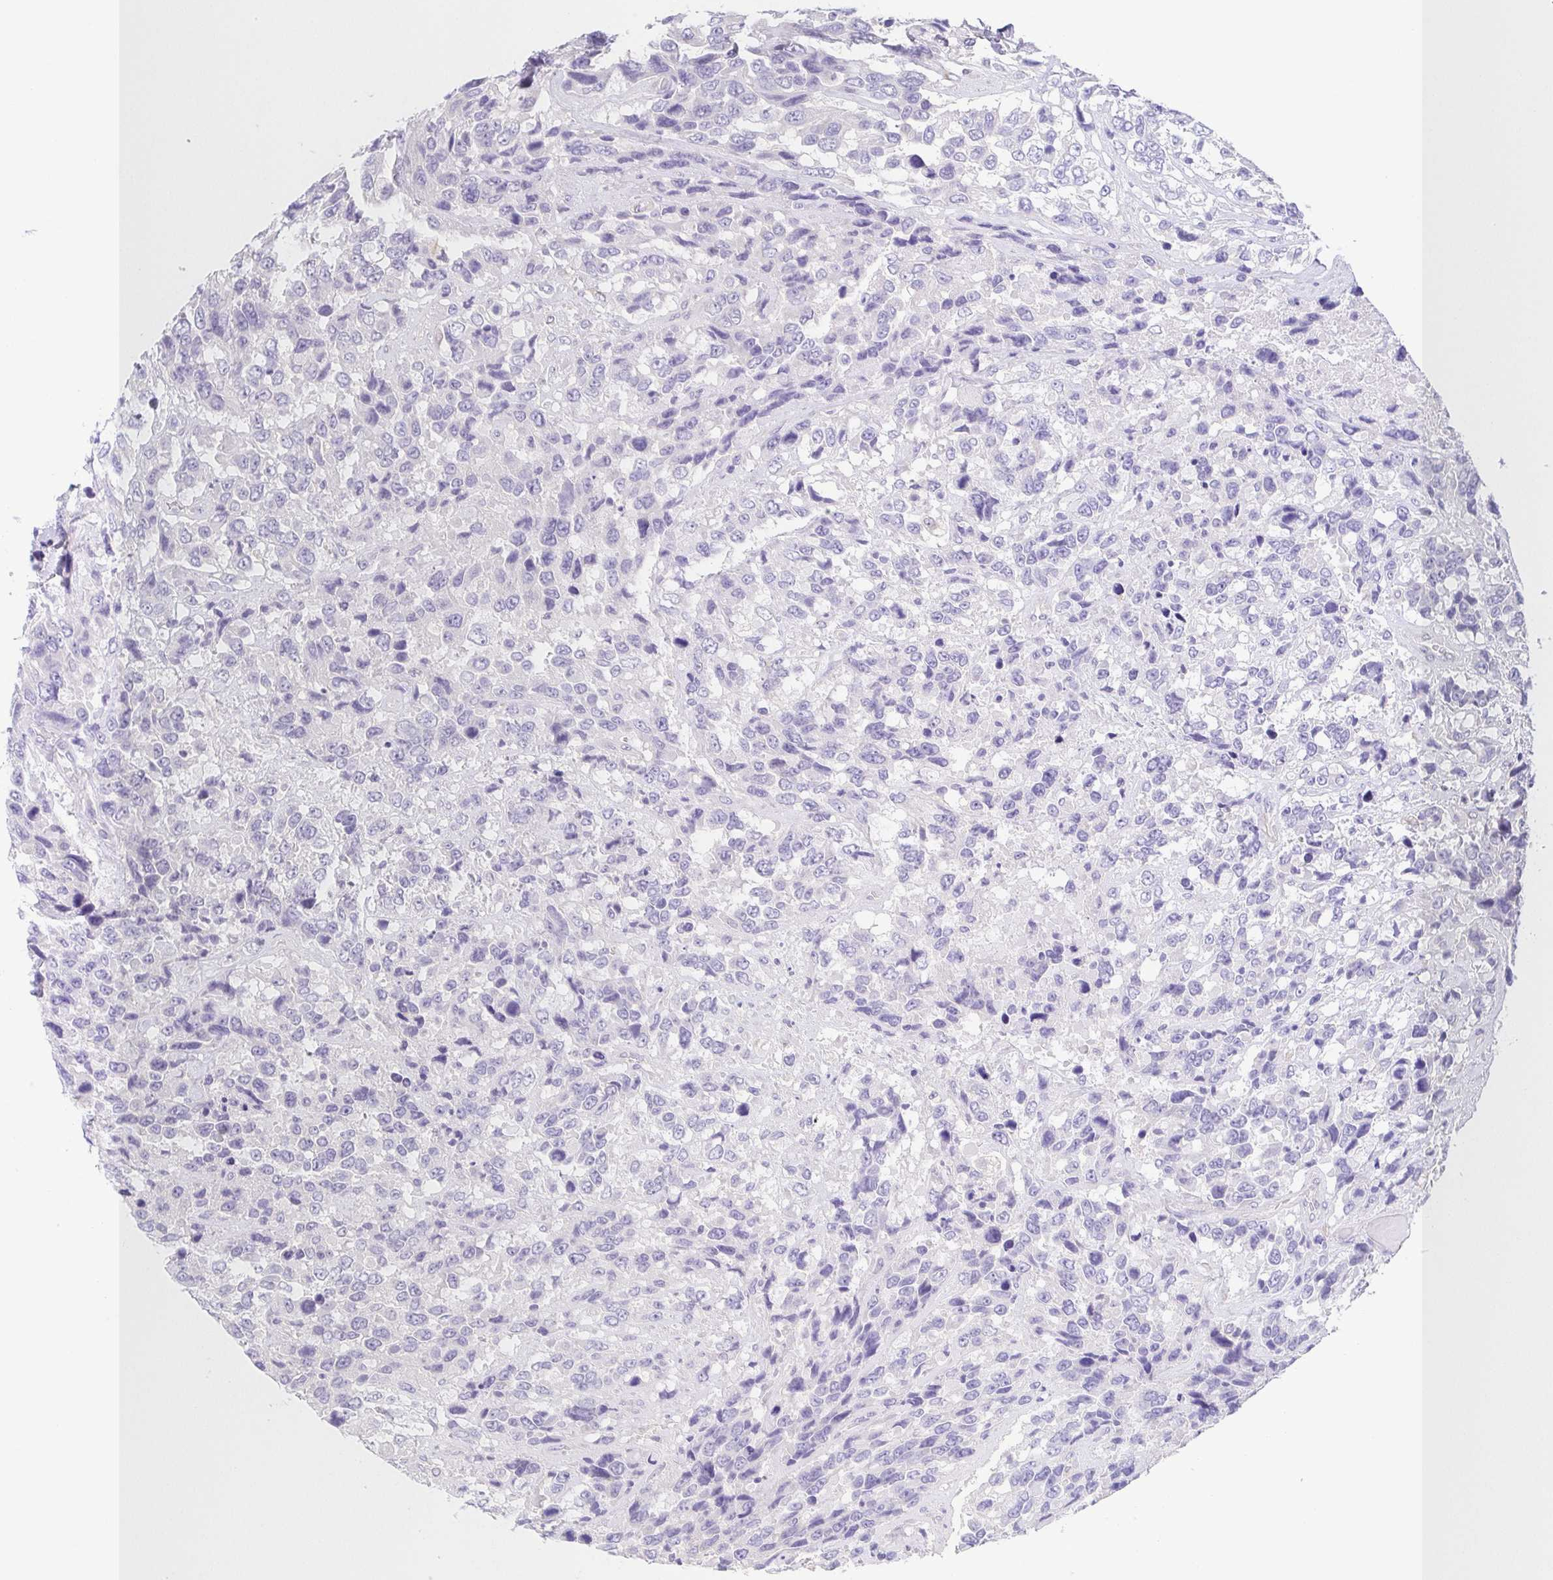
{"staining": {"intensity": "negative", "quantity": "none", "location": "none"}, "tissue": "urothelial cancer", "cell_type": "Tumor cells", "image_type": "cancer", "snomed": [{"axis": "morphology", "description": "Urothelial carcinoma, High grade"}, {"axis": "topography", "description": "Urinary bladder"}], "caption": "IHC histopathology image of human urothelial carcinoma (high-grade) stained for a protein (brown), which exhibits no expression in tumor cells.", "gene": "PKDREJ", "patient": {"sex": "female", "age": 70}}